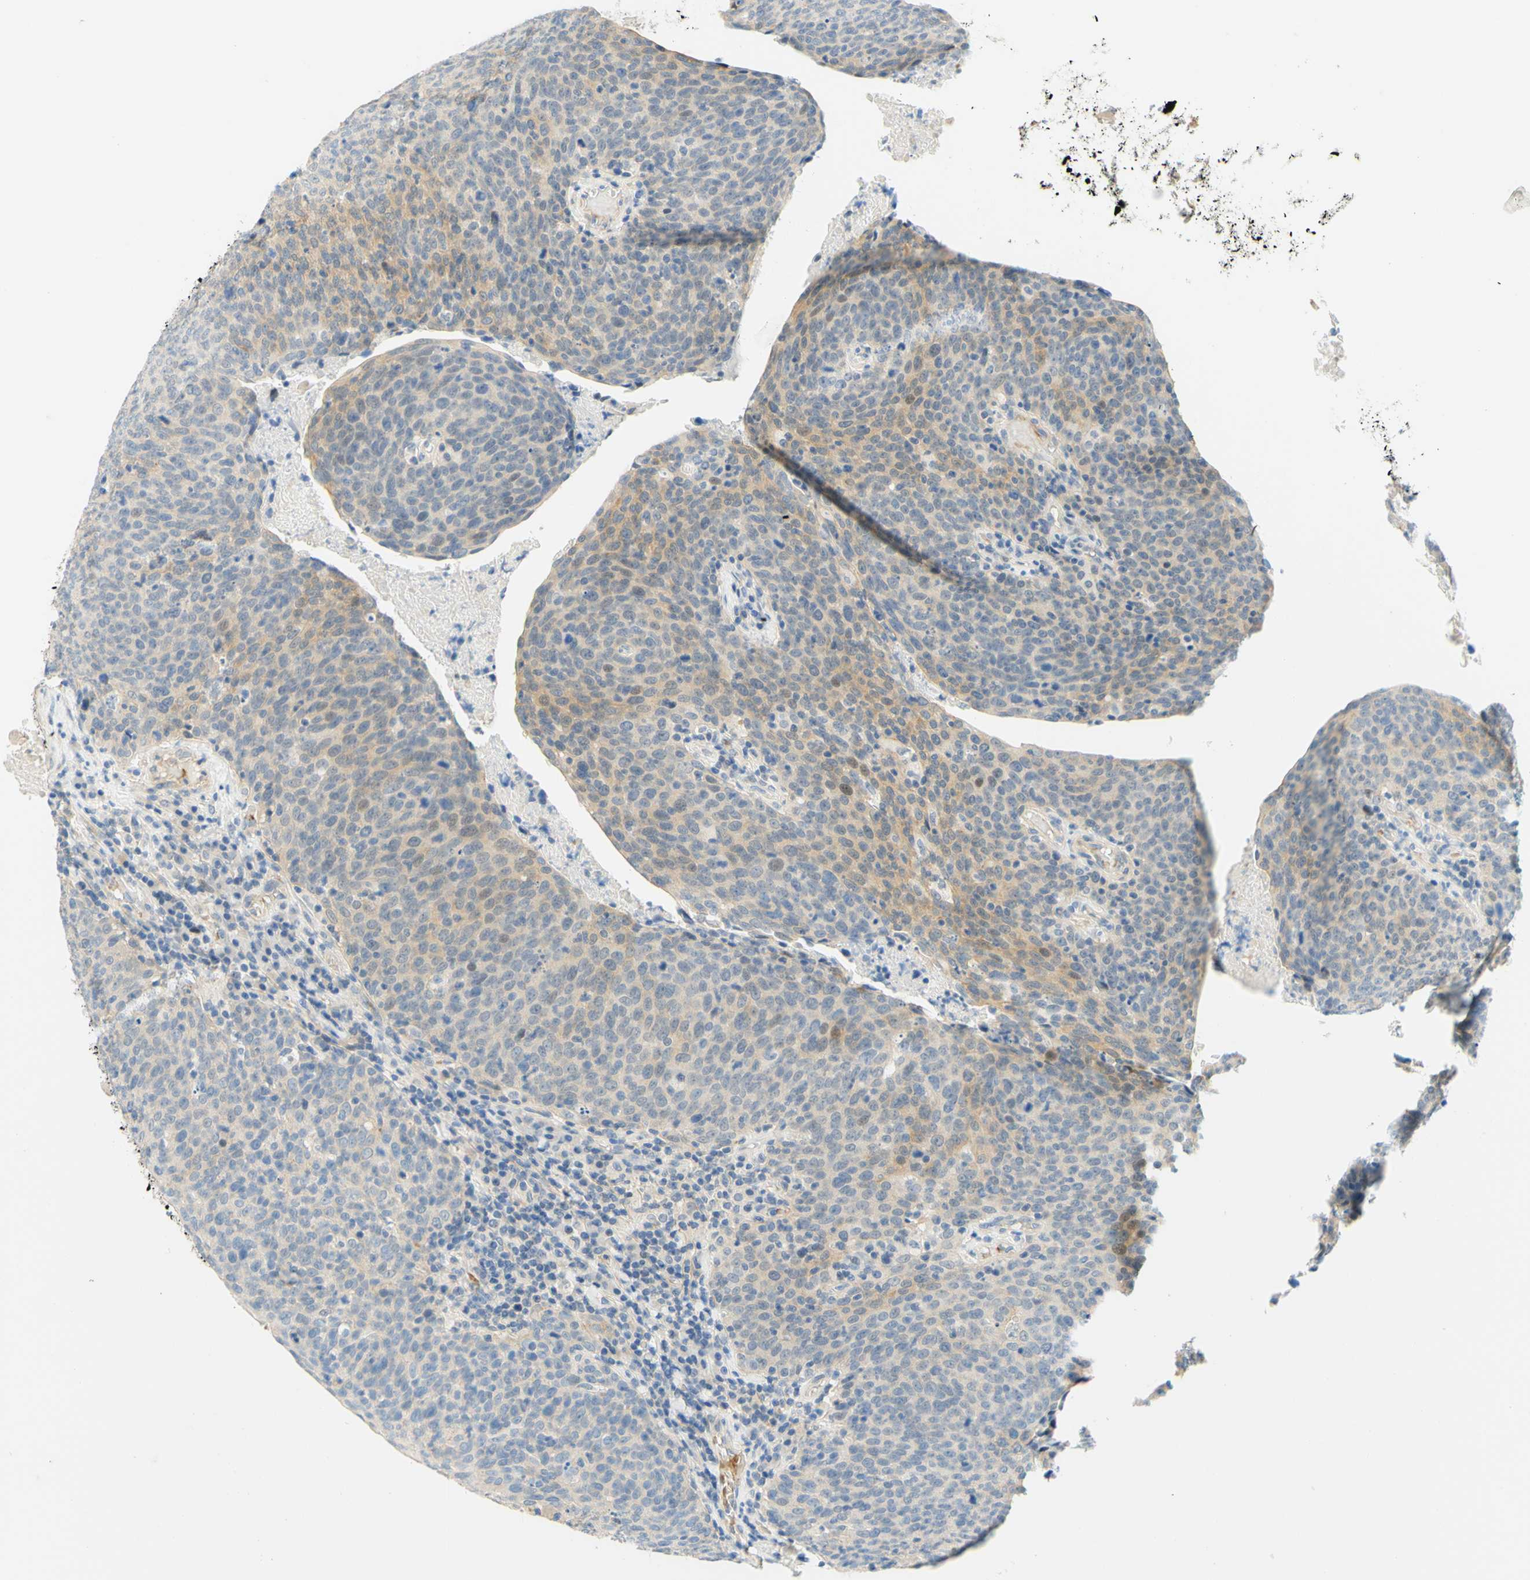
{"staining": {"intensity": "weak", "quantity": "25%-75%", "location": "cytoplasmic/membranous"}, "tissue": "head and neck cancer", "cell_type": "Tumor cells", "image_type": "cancer", "snomed": [{"axis": "morphology", "description": "Squamous cell carcinoma, NOS"}, {"axis": "morphology", "description": "Squamous cell carcinoma, metastatic, NOS"}, {"axis": "topography", "description": "Lymph node"}, {"axis": "topography", "description": "Head-Neck"}], "caption": "This is an image of immunohistochemistry staining of squamous cell carcinoma (head and neck), which shows weak expression in the cytoplasmic/membranous of tumor cells.", "gene": "ENTREP2", "patient": {"sex": "male", "age": 62}}